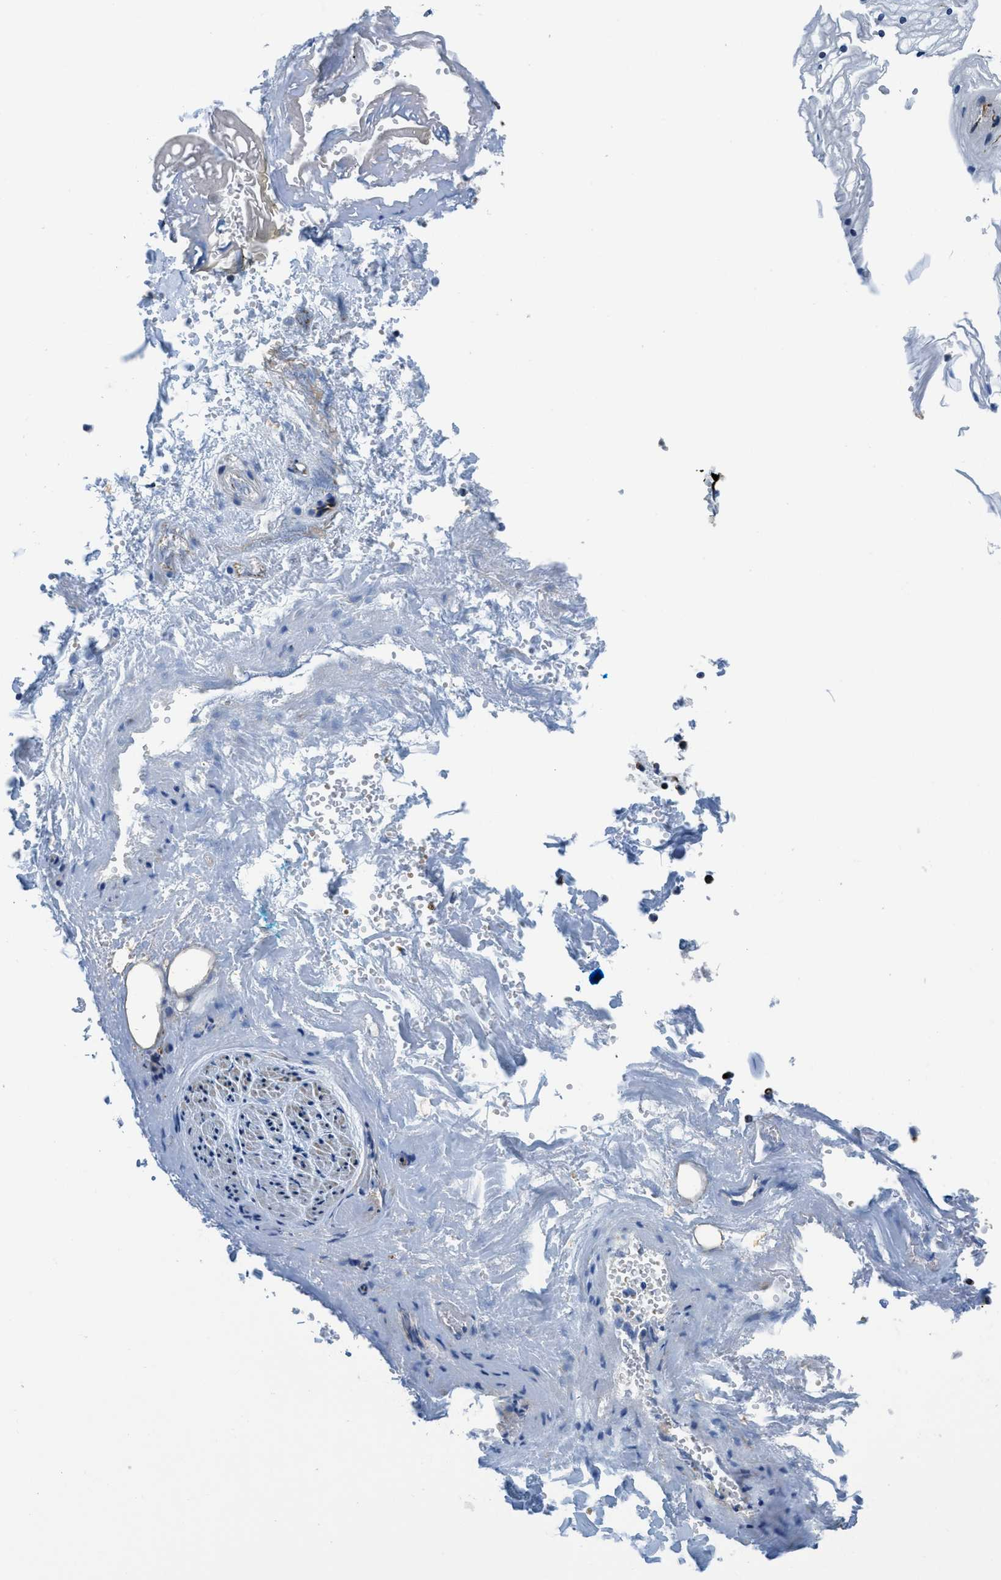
{"staining": {"intensity": "negative", "quantity": "none", "location": "none"}, "tissue": "vagina", "cell_type": "Squamous epithelial cells", "image_type": "normal", "snomed": [{"axis": "morphology", "description": "Normal tissue, NOS"}, {"axis": "topography", "description": "Vagina"}], "caption": "Micrograph shows no significant protein staining in squamous epithelial cells of benign vagina.", "gene": "GNS", "patient": {"sex": "female", "age": 34}}